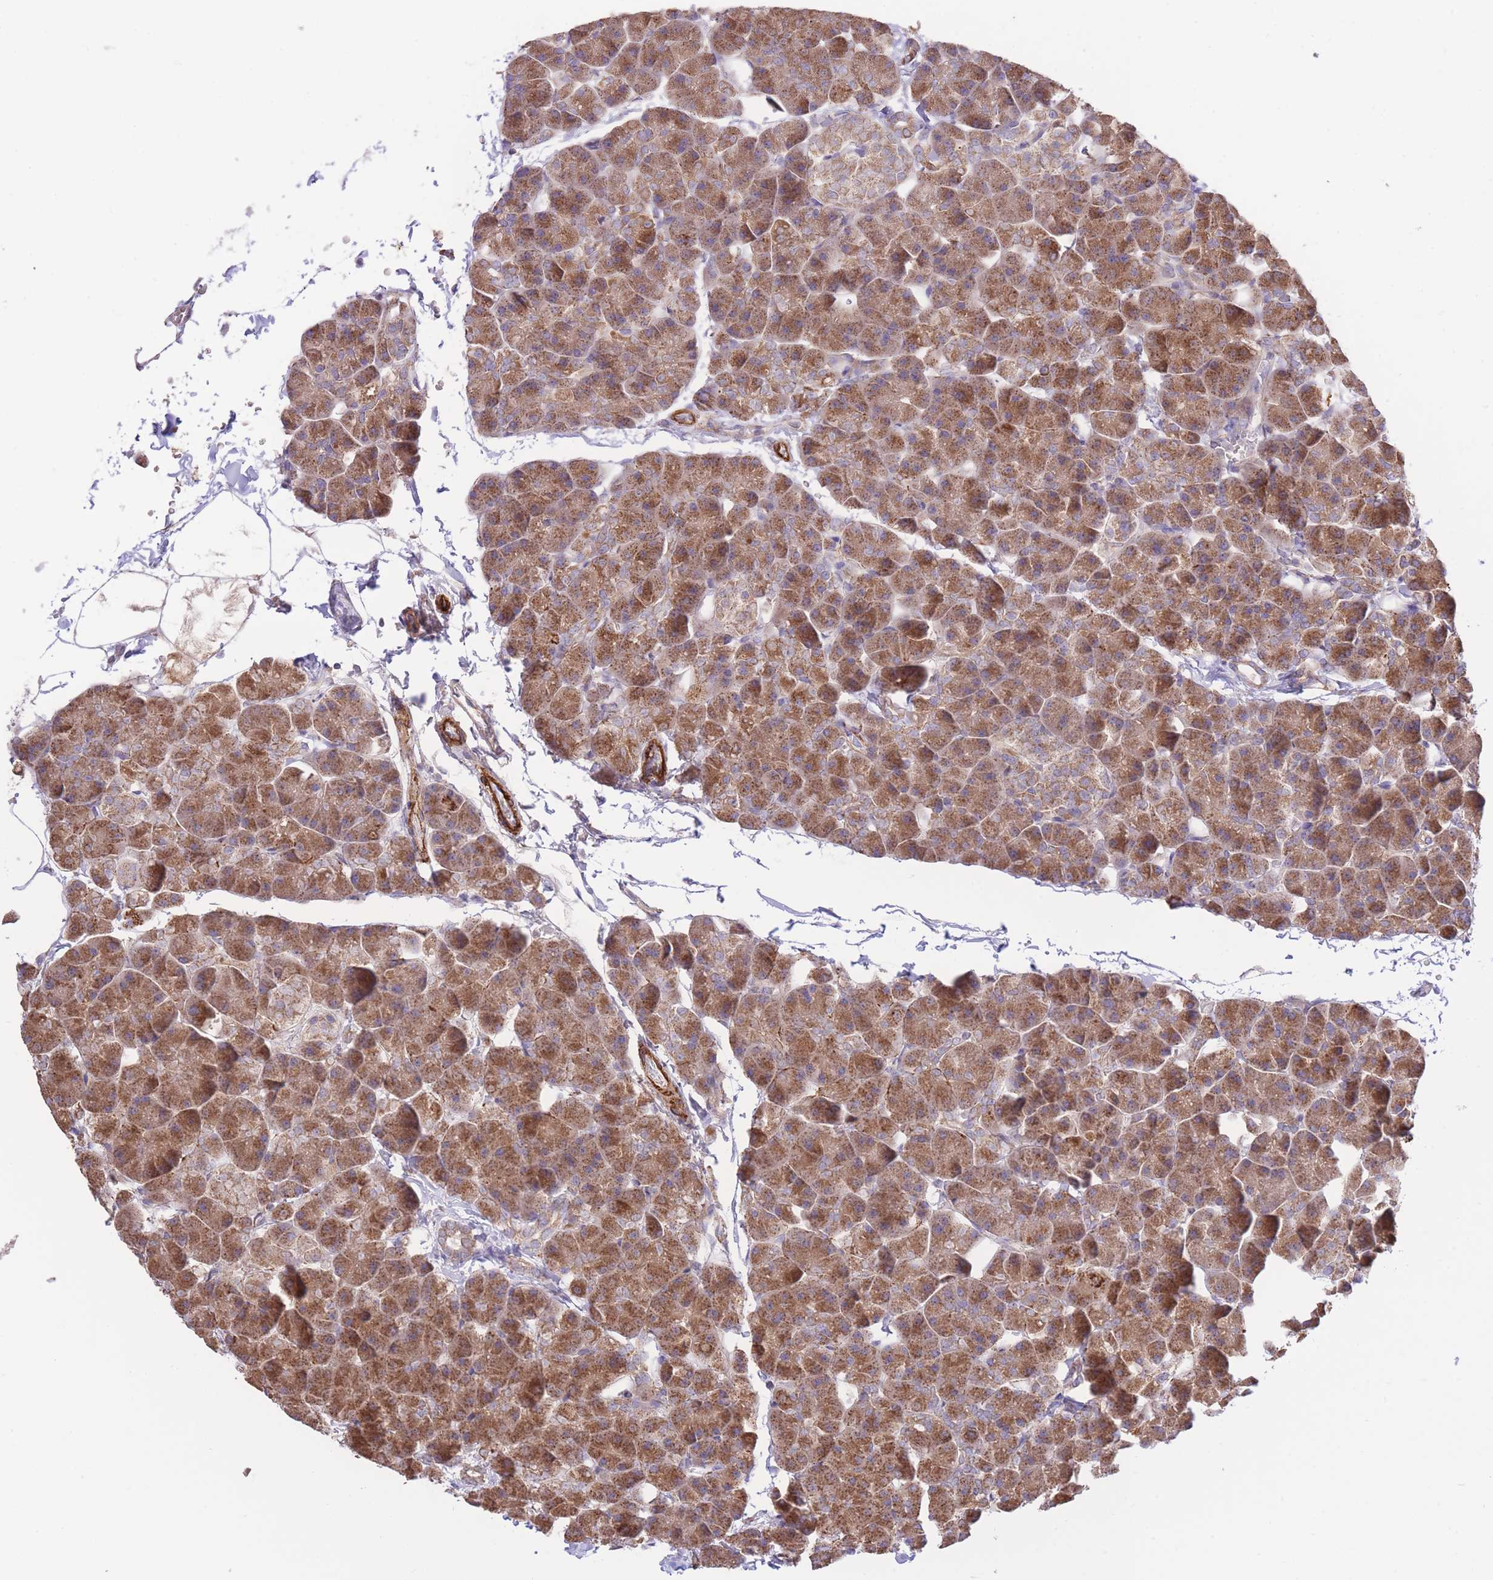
{"staining": {"intensity": "strong", "quantity": ">75%", "location": "cytoplasmic/membranous"}, "tissue": "pancreas", "cell_type": "Exocrine glandular cells", "image_type": "normal", "snomed": [{"axis": "morphology", "description": "Normal tissue, NOS"}, {"axis": "topography", "description": "Pancreas"}], "caption": "A brown stain shows strong cytoplasmic/membranous staining of a protein in exocrine glandular cells of unremarkable human pancreas. Nuclei are stained in blue.", "gene": "ATP13A2", "patient": {"sex": "male", "age": 35}}